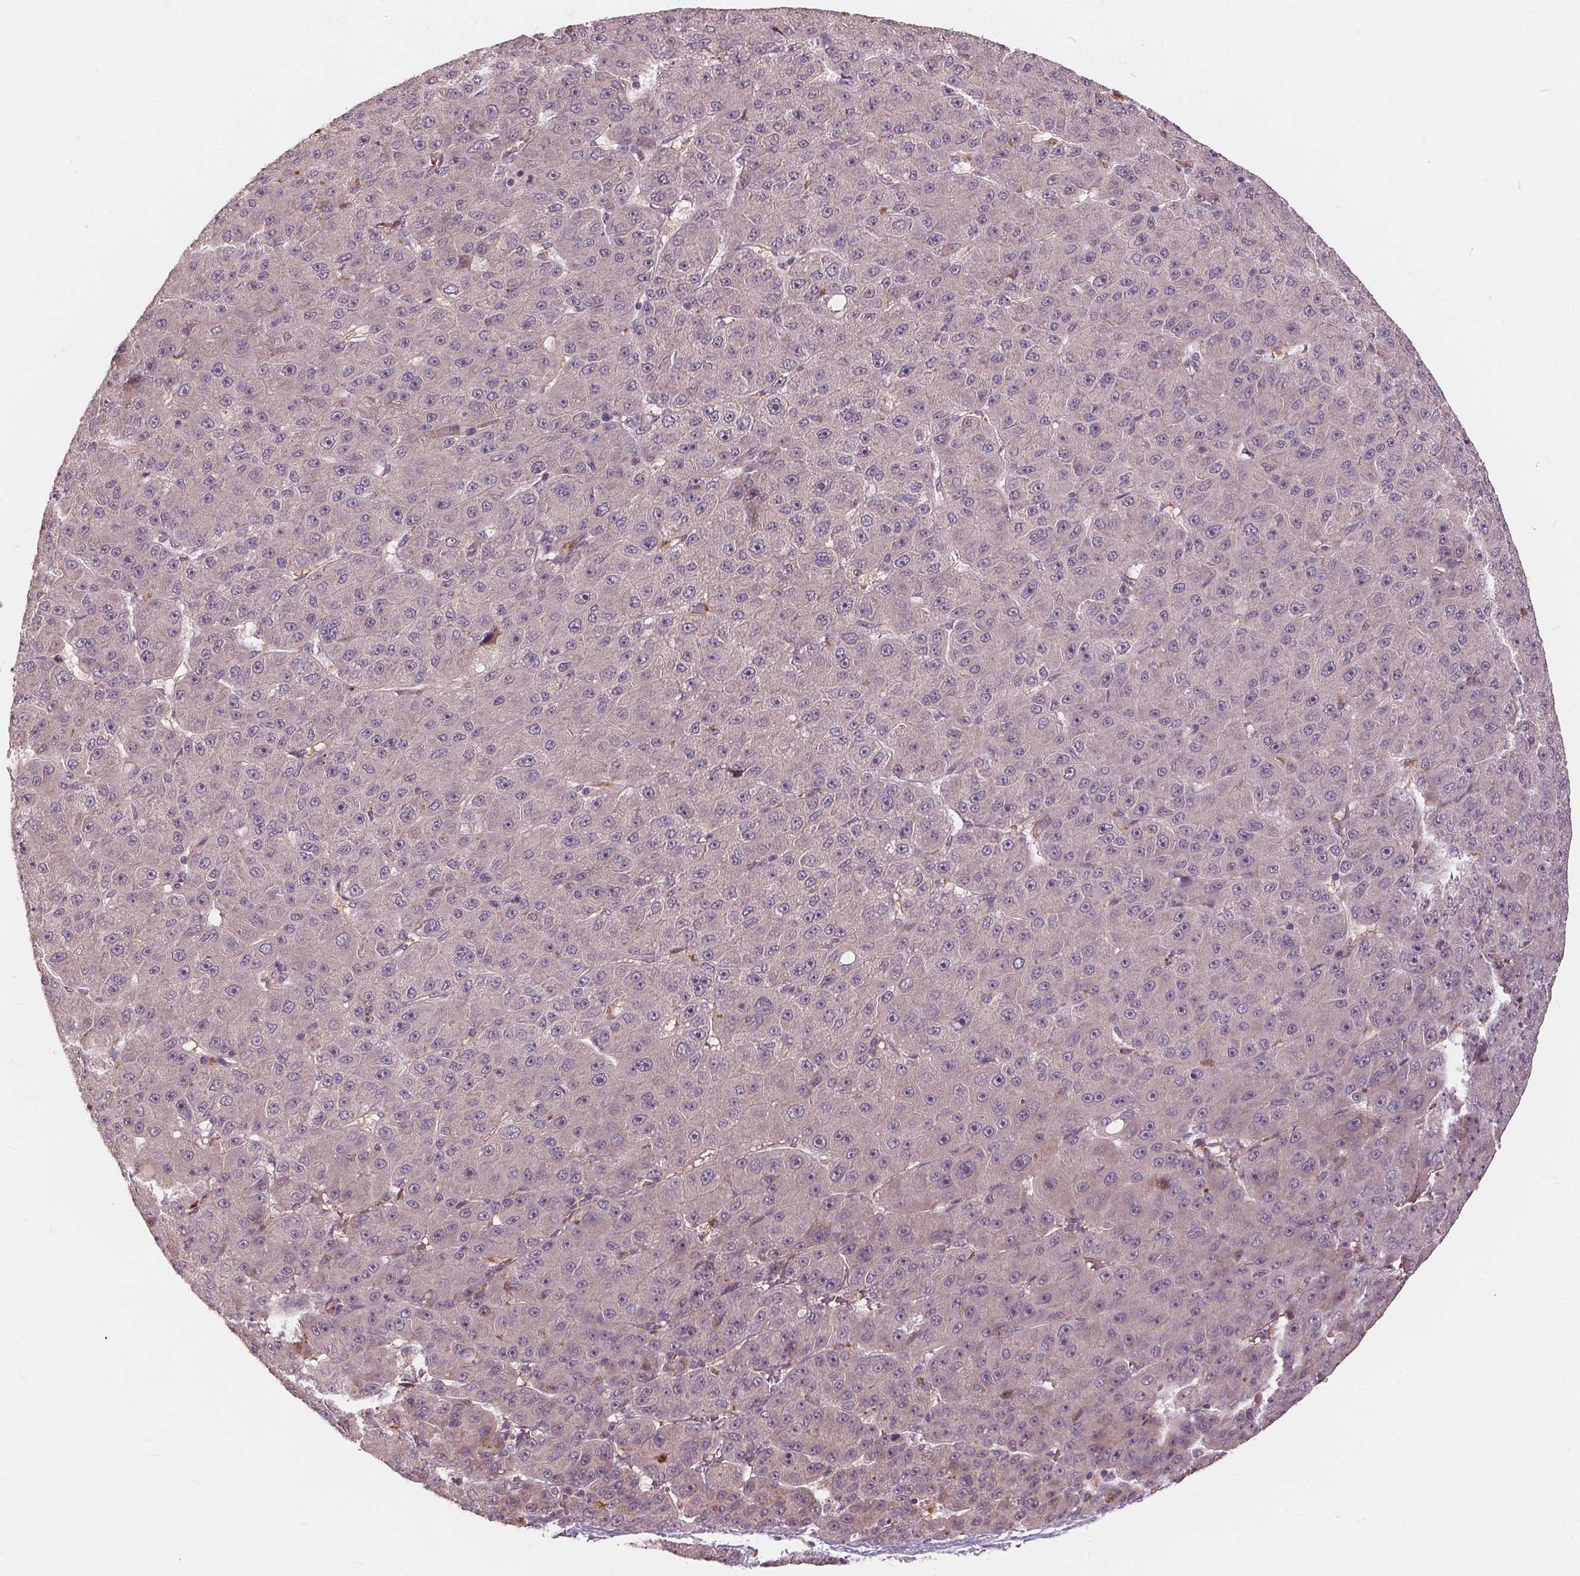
{"staining": {"intensity": "negative", "quantity": "none", "location": "none"}, "tissue": "liver cancer", "cell_type": "Tumor cells", "image_type": "cancer", "snomed": [{"axis": "morphology", "description": "Carcinoma, Hepatocellular, NOS"}, {"axis": "topography", "description": "Liver"}], "caption": "Image shows no protein expression in tumor cells of liver cancer (hepatocellular carcinoma) tissue. Nuclei are stained in blue.", "gene": "IPO13", "patient": {"sex": "male", "age": 67}}